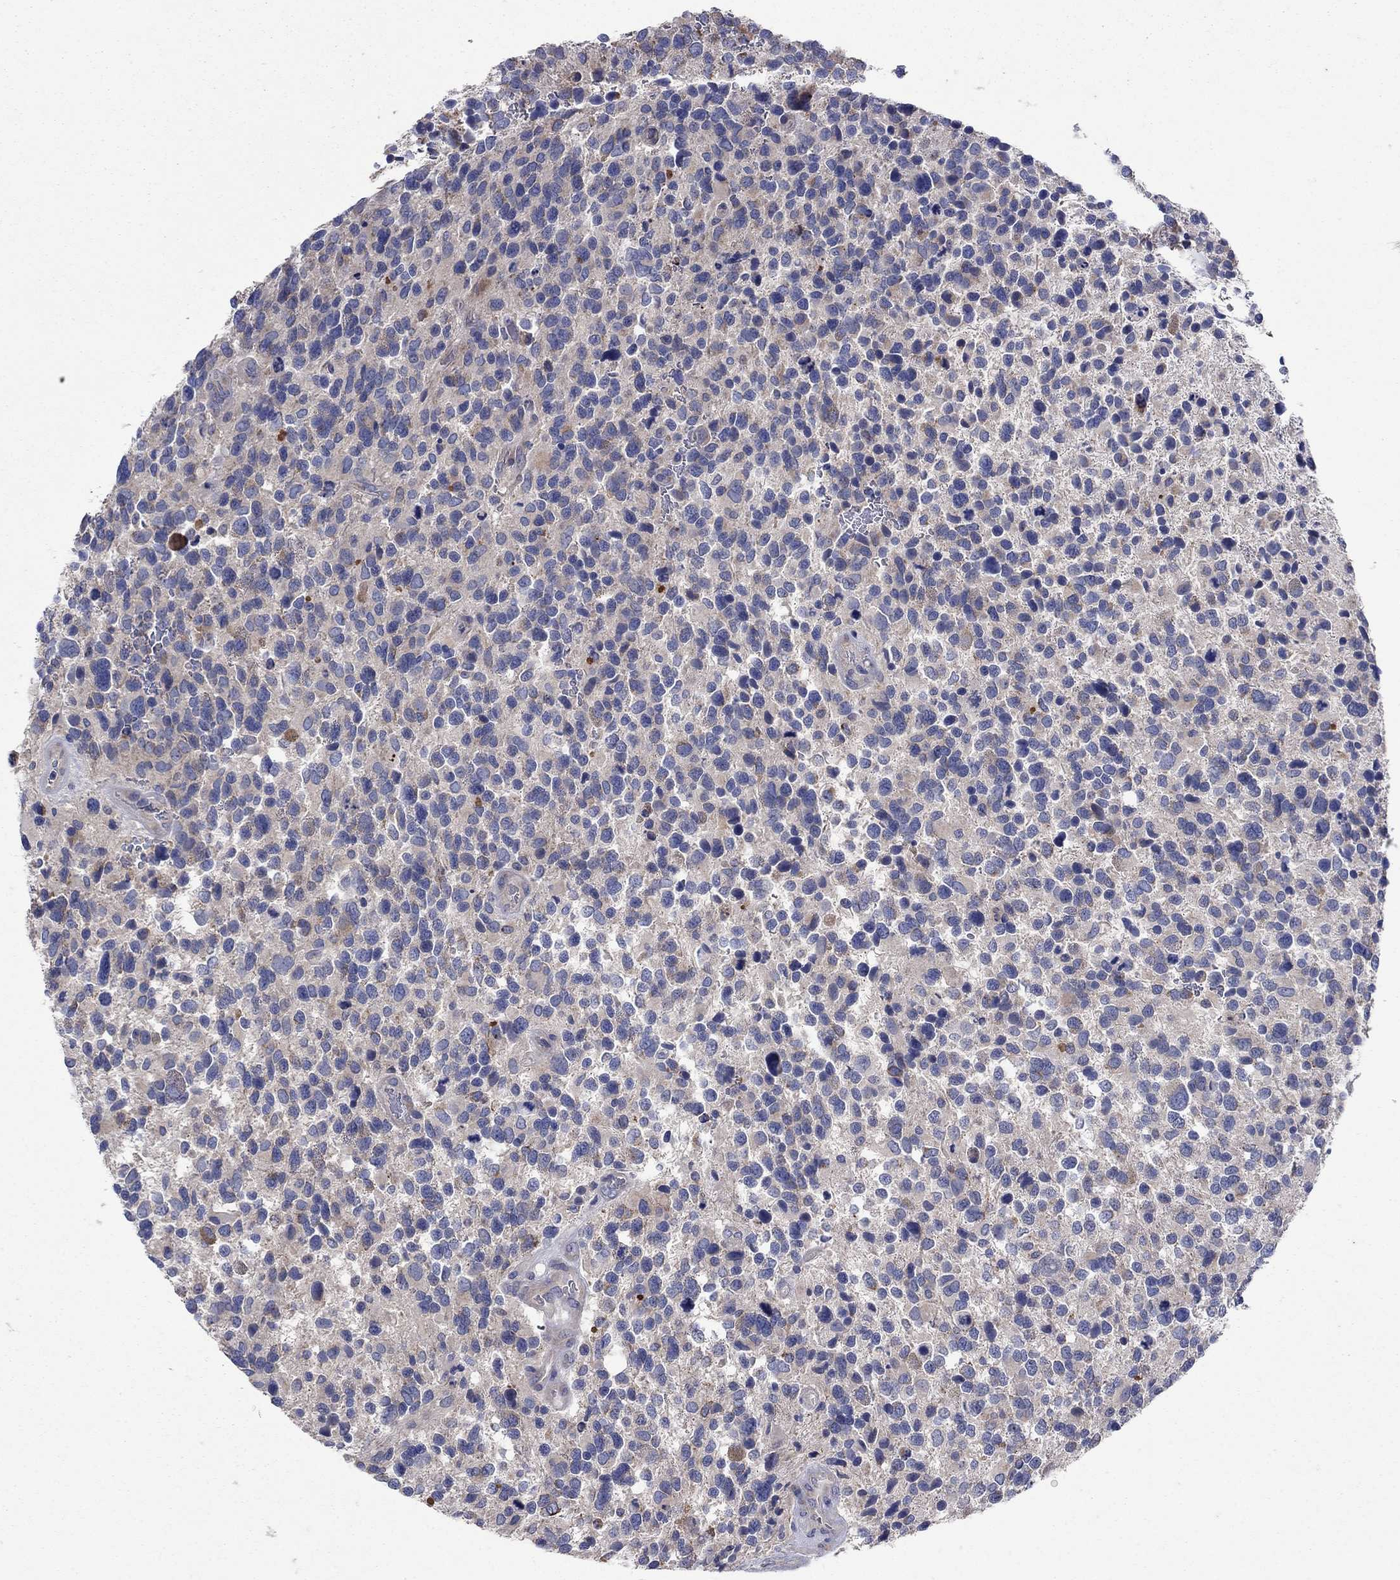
{"staining": {"intensity": "negative", "quantity": "none", "location": "none"}, "tissue": "glioma", "cell_type": "Tumor cells", "image_type": "cancer", "snomed": [{"axis": "morphology", "description": "Glioma, malignant, Low grade"}, {"axis": "topography", "description": "Brain"}], "caption": "Histopathology image shows no protein staining in tumor cells of malignant glioma (low-grade) tissue. The staining is performed using DAB brown chromogen with nuclei counter-stained in using hematoxylin.", "gene": "PLCL2", "patient": {"sex": "female", "age": 32}}